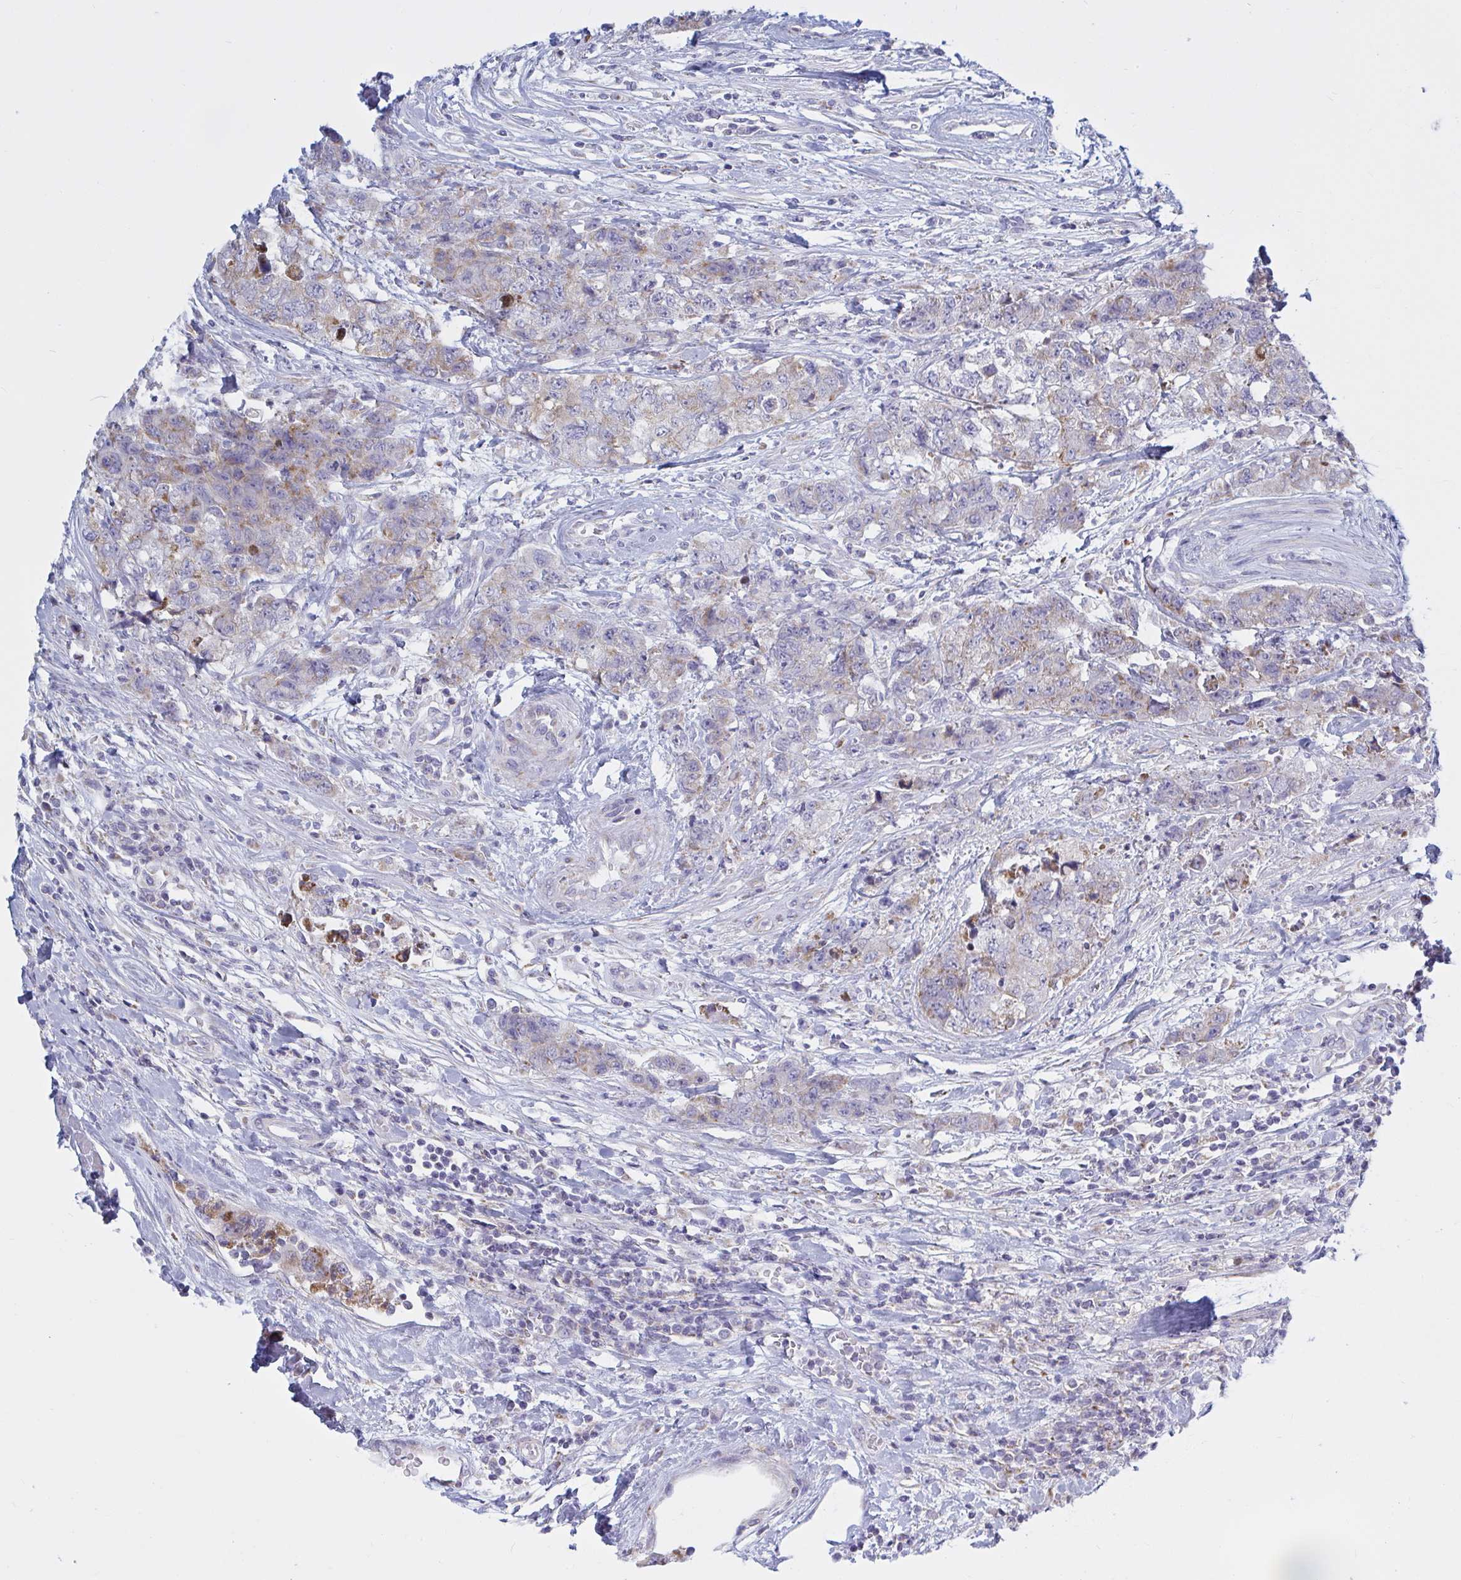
{"staining": {"intensity": "weak", "quantity": "<25%", "location": "cytoplasmic/membranous"}, "tissue": "urothelial cancer", "cell_type": "Tumor cells", "image_type": "cancer", "snomed": [{"axis": "morphology", "description": "Urothelial carcinoma, High grade"}, {"axis": "topography", "description": "Urinary bladder"}], "caption": "DAB (3,3'-diaminobenzidine) immunohistochemical staining of urothelial cancer demonstrates no significant positivity in tumor cells.", "gene": "ATG9A", "patient": {"sex": "female", "age": 78}}